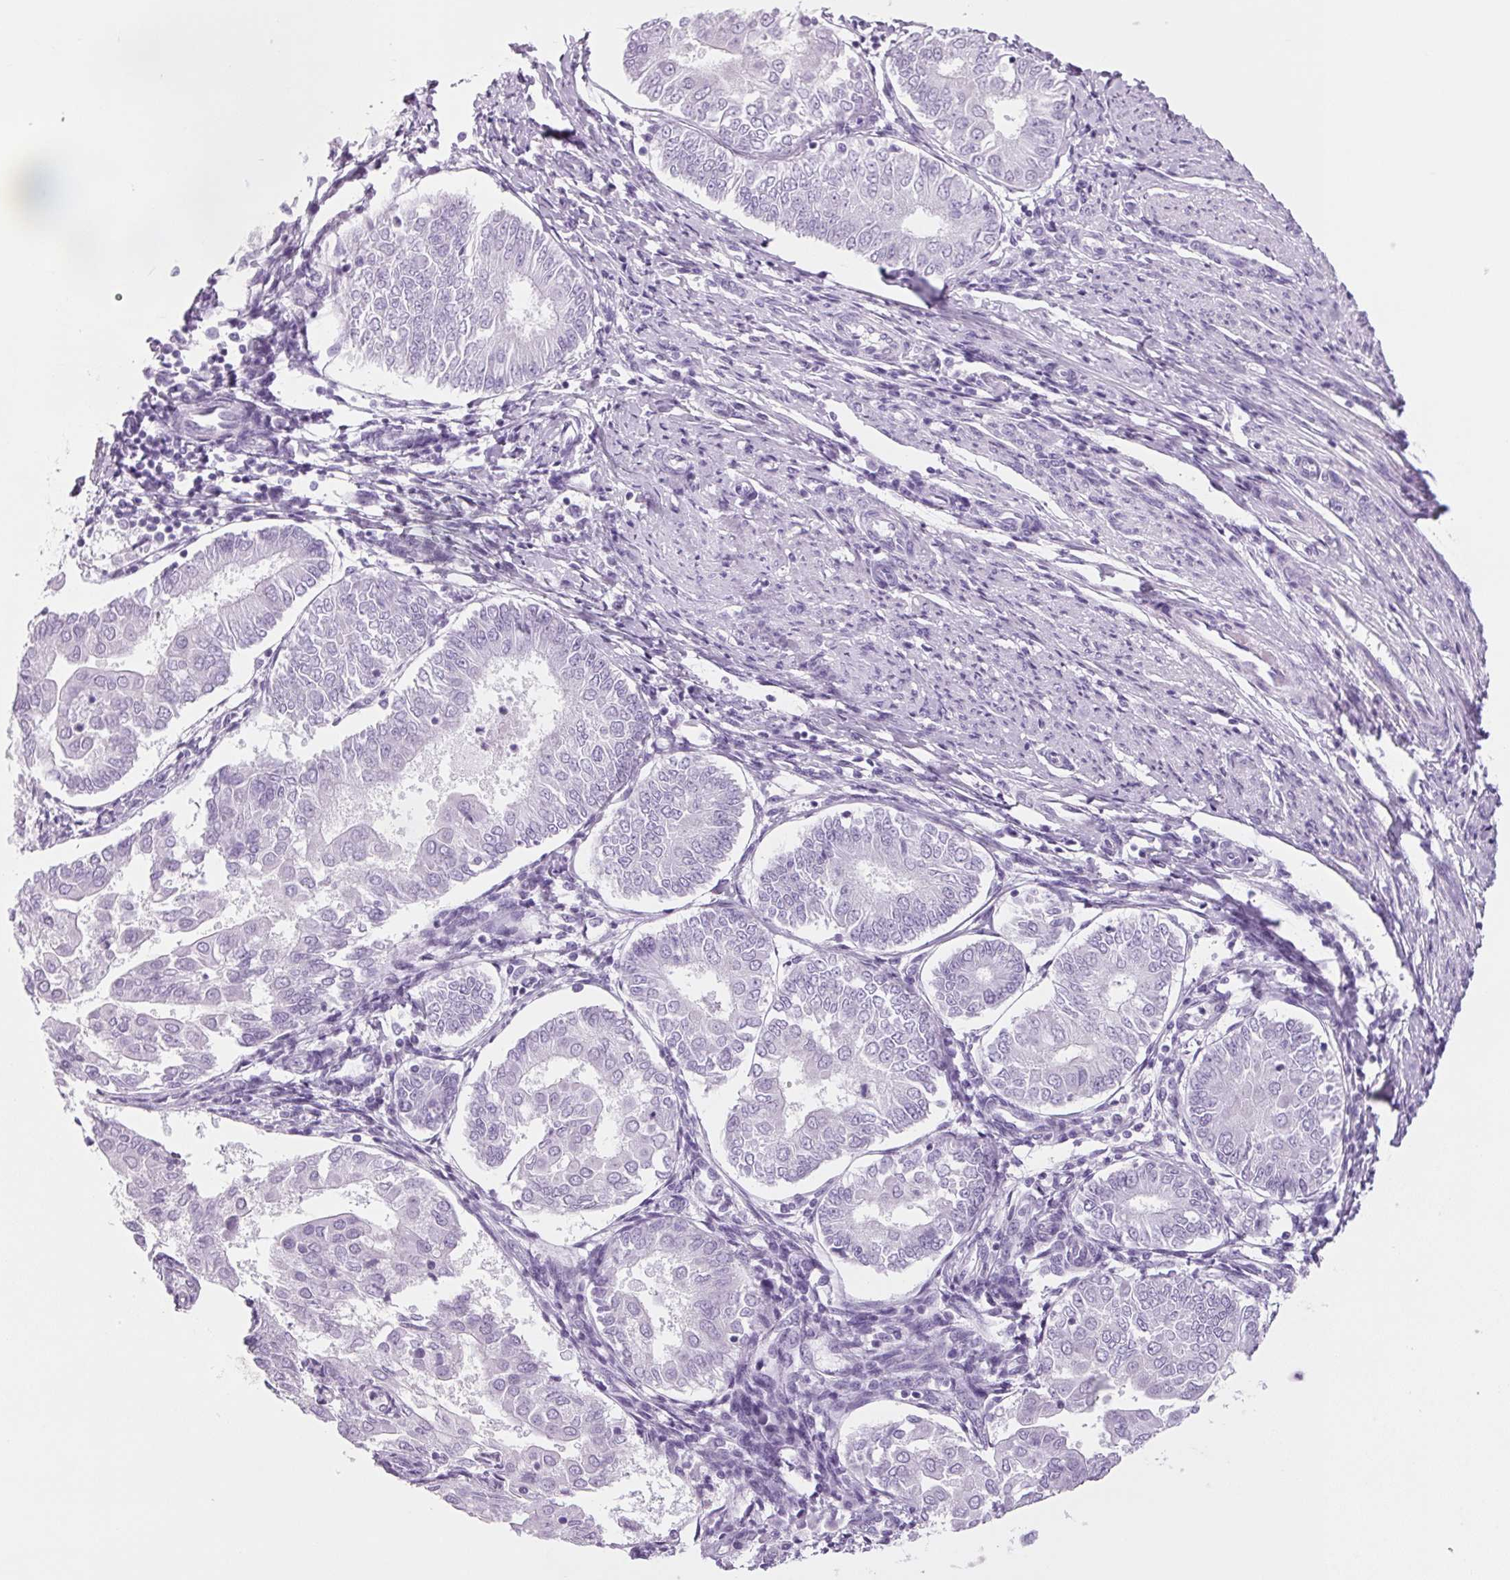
{"staining": {"intensity": "negative", "quantity": "none", "location": "none"}, "tissue": "endometrial cancer", "cell_type": "Tumor cells", "image_type": "cancer", "snomed": [{"axis": "morphology", "description": "Adenocarcinoma, NOS"}, {"axis": "topography", "description": "Endometrium"}], "caption": "An immunohistochemistry photomicrograph of endometrial cancer (adenocarcinoma) is shown. There is no staining in tumor cells of endometrial cancer (adenocarcinoma). (DAB (3,3'-diaminobenzidine) IHC, high magnification).", "gene": "PPP1R1A", "patient": {"sex": "female", "age": 68}}